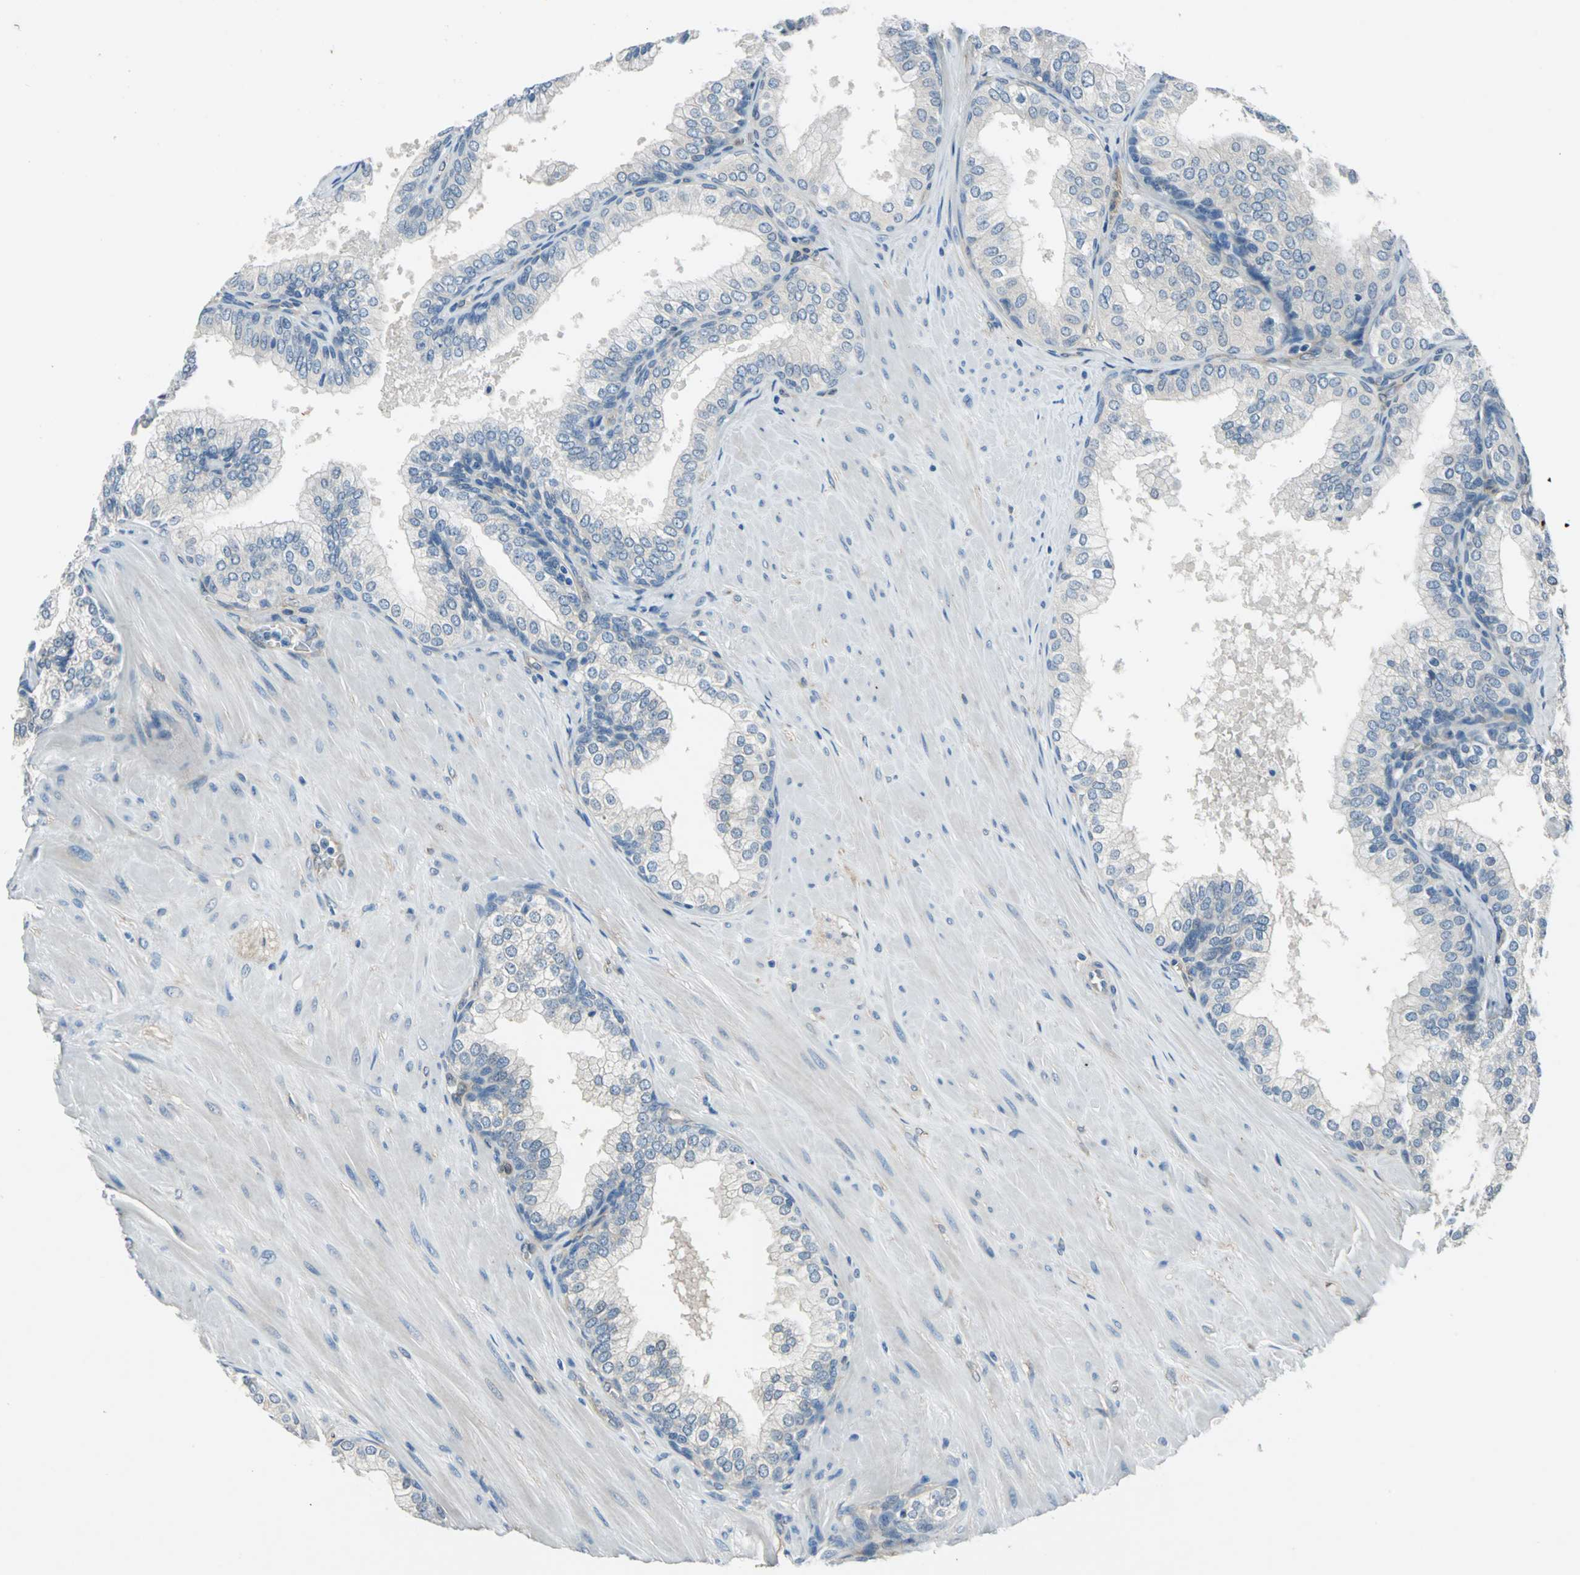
{"staining": {"intensity": "negative", "quantity": "none", "location": "none"}, "tissue": "prostate", "cell_type": "Glandular cells", "image_type": "normal", "snomed": [{"axis": "morphology", "description": "Normal tissue, NOS"}, {"axis": "topography", "description": "Prostate"}], "caption": "This is an immunohistochemistry histopathology image of unremarkable prostate. There is no staining in glandular cells.", "gene": "CDC42EP1", "patient": {"sex": "male", "age": 60}}